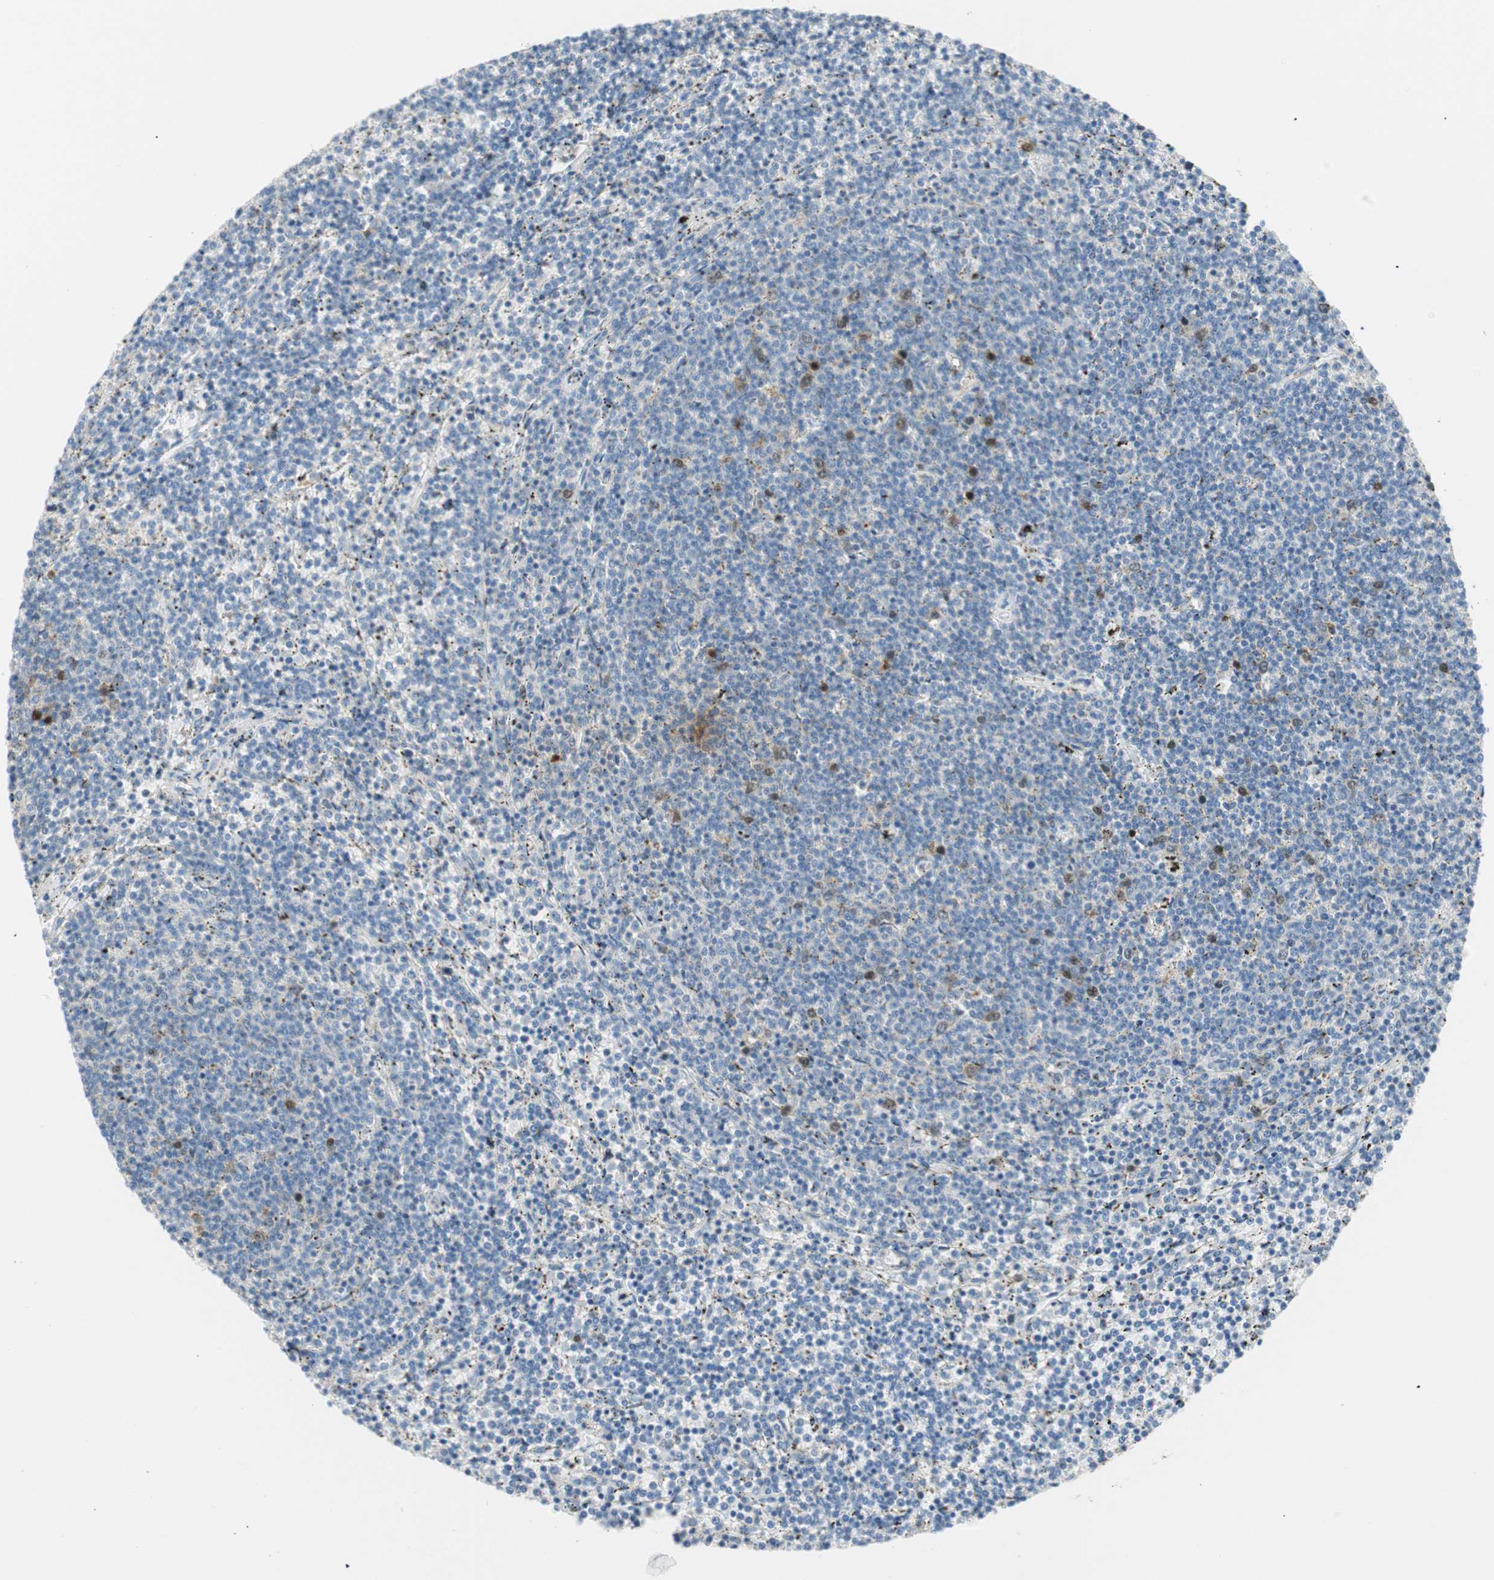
{"staining": {"intensity": "negative", "quantity": "none", "location": "none"}, "tissue": "lymphoma", "cell_type": "Tumor cells", "image_type": "cancer", "snomed": [{"axis": "morphology", "description": "Malignant lymphoma, non-Hodgkin's type, Low grade"}, {"axis": "topography", "description": "Spleen"}], "caption": "Immunohistochemistry of human malignant lymphoma, non-Hodgkin's type (low-grade) reveals no positivity in tumor cells.", "gene": "PTTG1", "patient": {"sex": "female", "age": 50}}